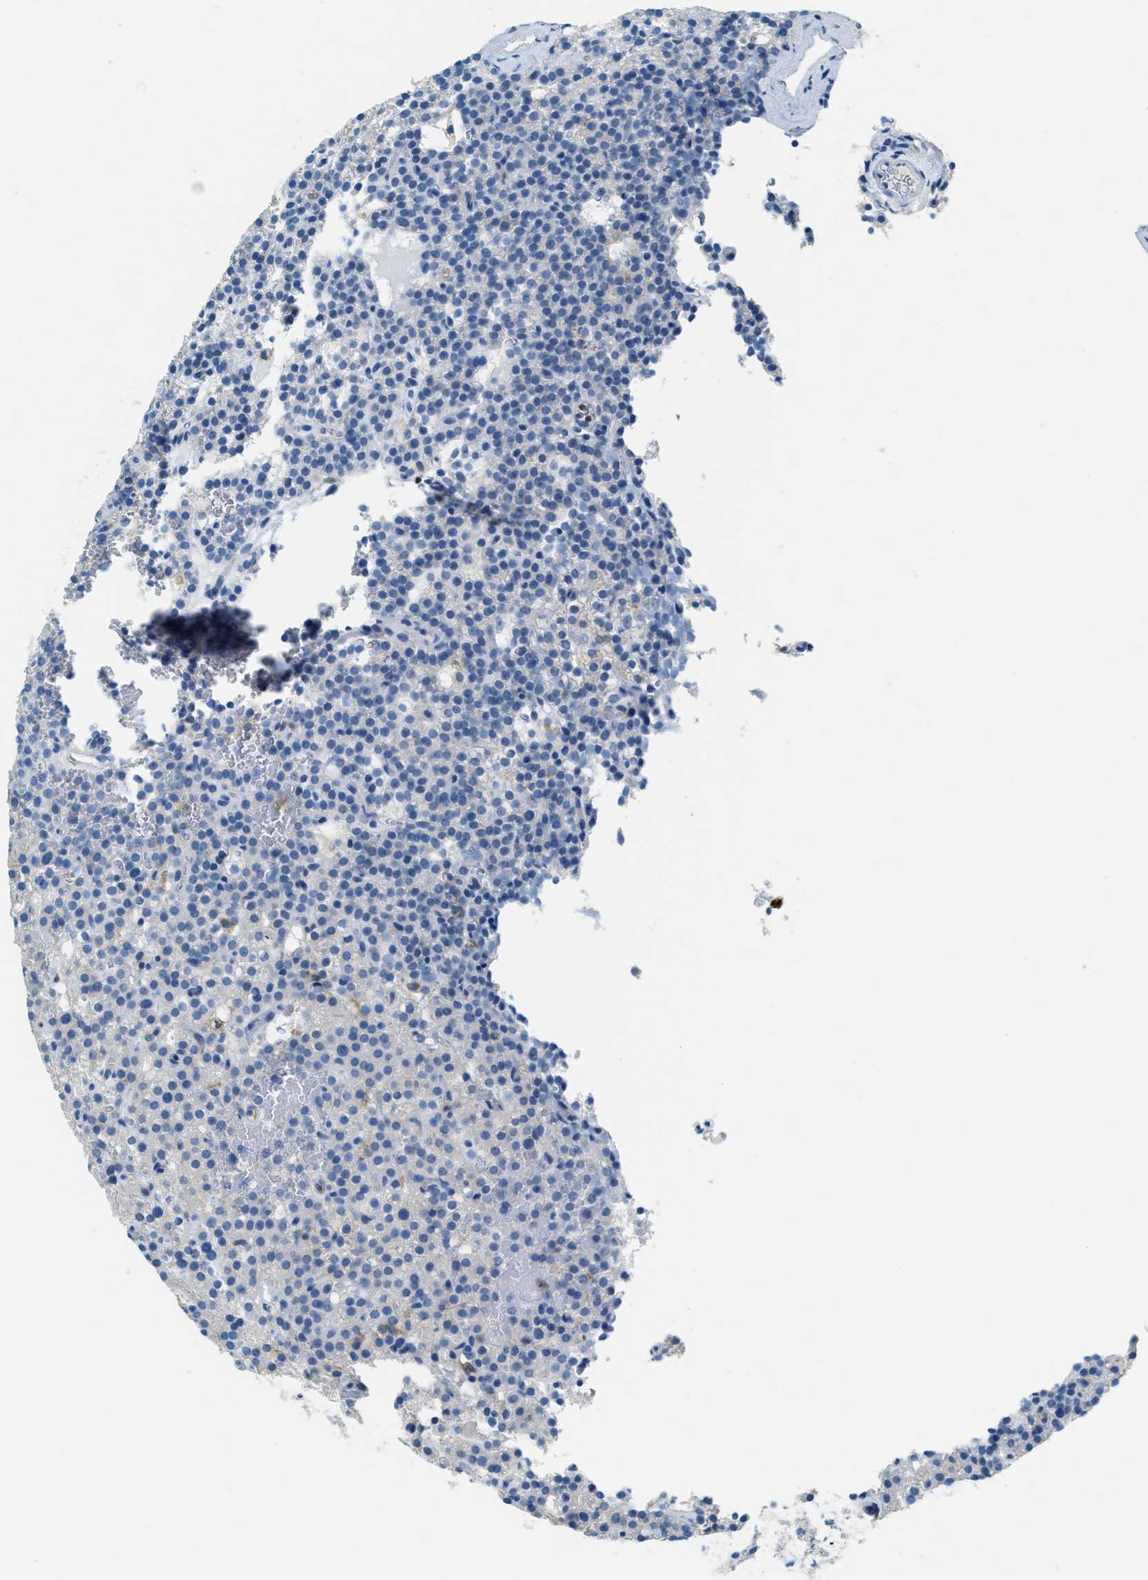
{"staining": {"intensity": "negative", "quantity": "none", "location": "none"}, "tissue": "parathyroid gland", "cell_type": "Glandular cells", "image_type": "normal", "snomed": [{"axis": "morphology", "description": "Normal tissue, NOS"}, {"axis": "morphology", "description": "Adenoma, NOS"}, {"axis": "topography", "description": "Parathyroid gland"}], "caption": "Protein analysis of benign parathyroid gland shows no significant expression in glandular cells.", "gene": "MATCAP2", "patient": {"sex": "female", "age": 74}}